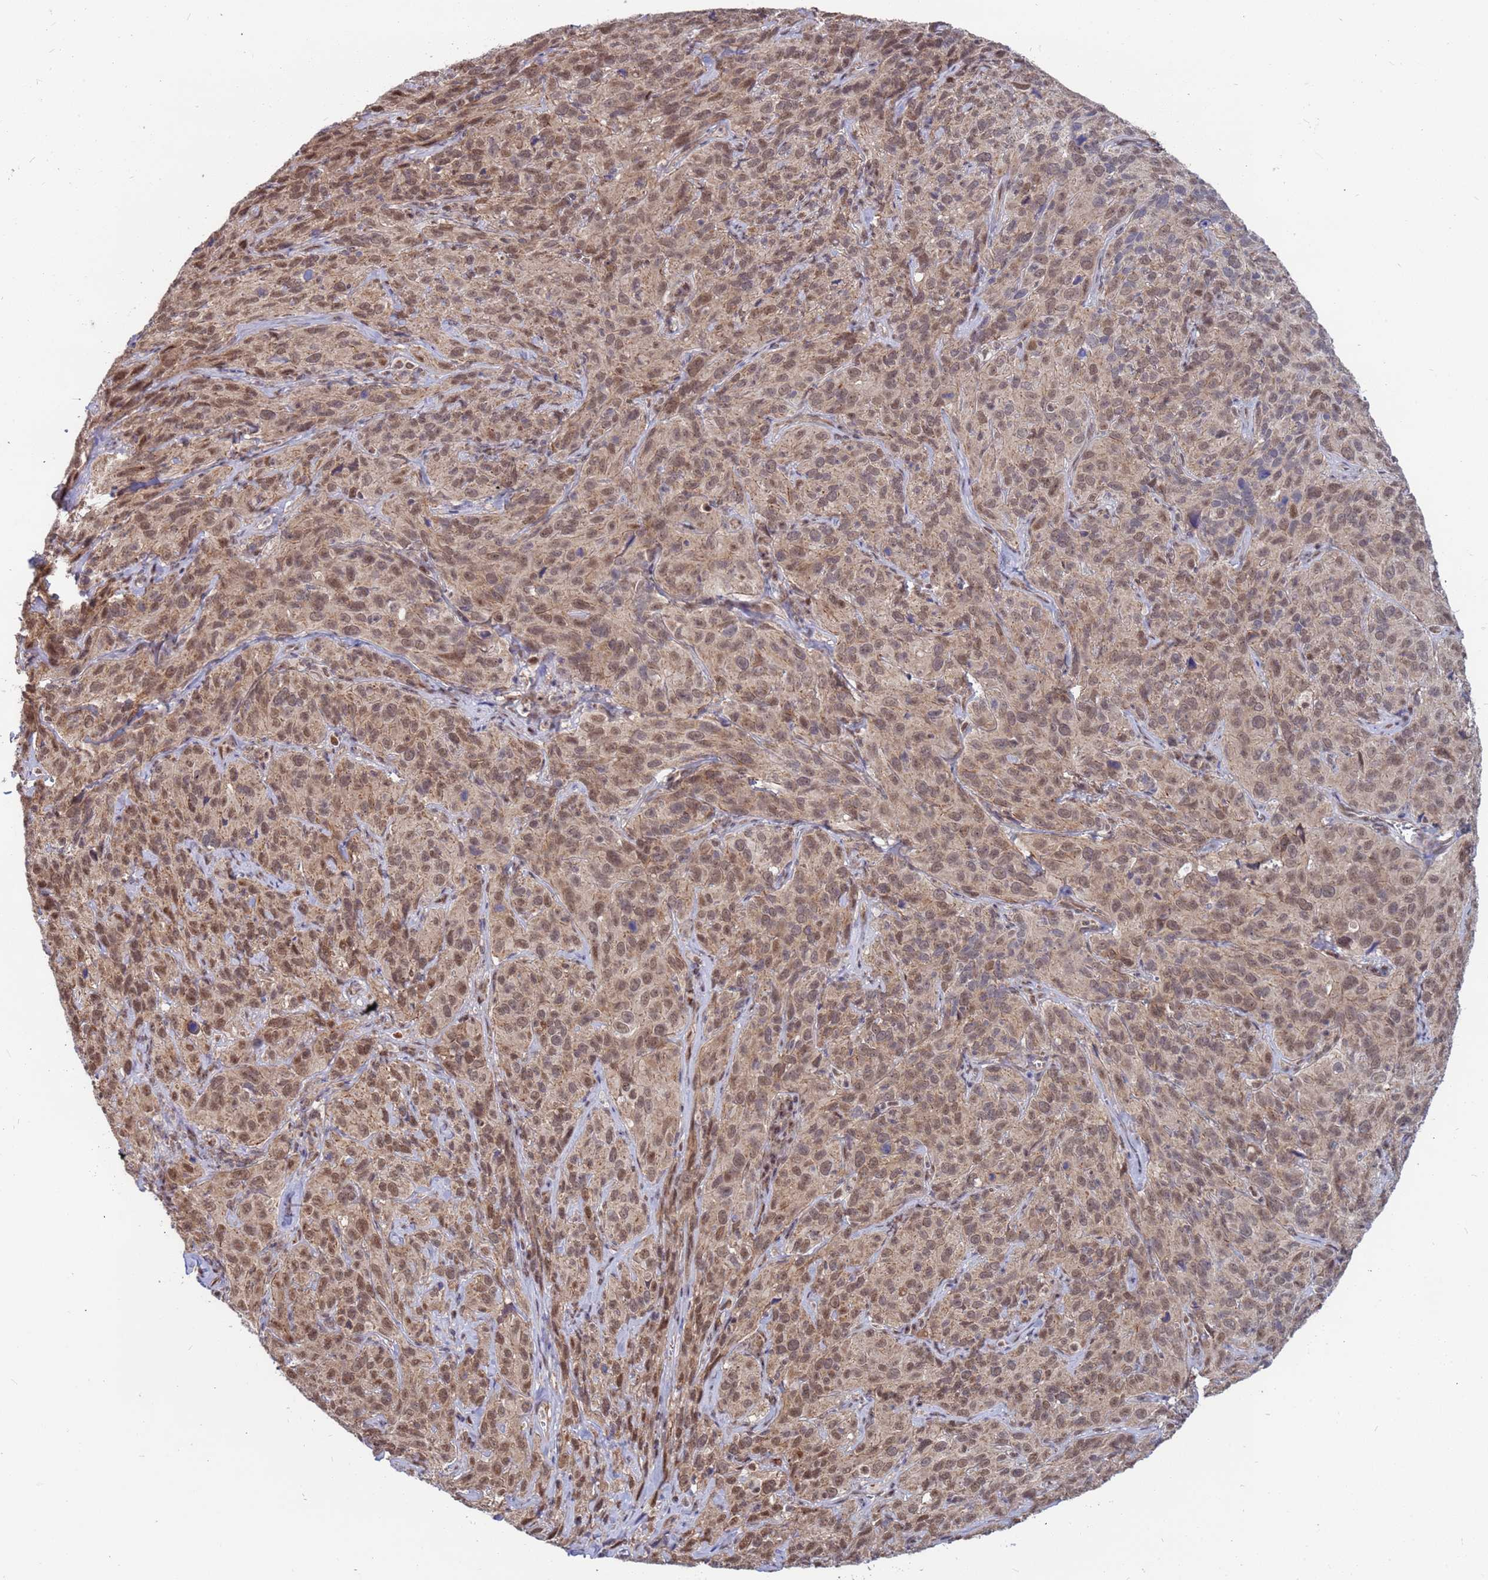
{"staining": {"intensity": "moderate", "quantity": ">75%", "location": "nuclear"}, "tissue": "cervical cancer", "cell_type": "Tumor cells", "image_type": "cancer", "snomed": [{"axis": "morphology", "description": "Squamous cell carcinoma, NOS"}, {"axis": "topography", "description": "Cervix"}], "caption": "A histopathology image showing moderate nuclear positivity in approximately >75% of tumor cells in cervical squamous cell carcinoma, as visualized by brown immunohistochemical staining.", "gene": "DENND2B", "patient": {"sex": "female", "age": 51}}